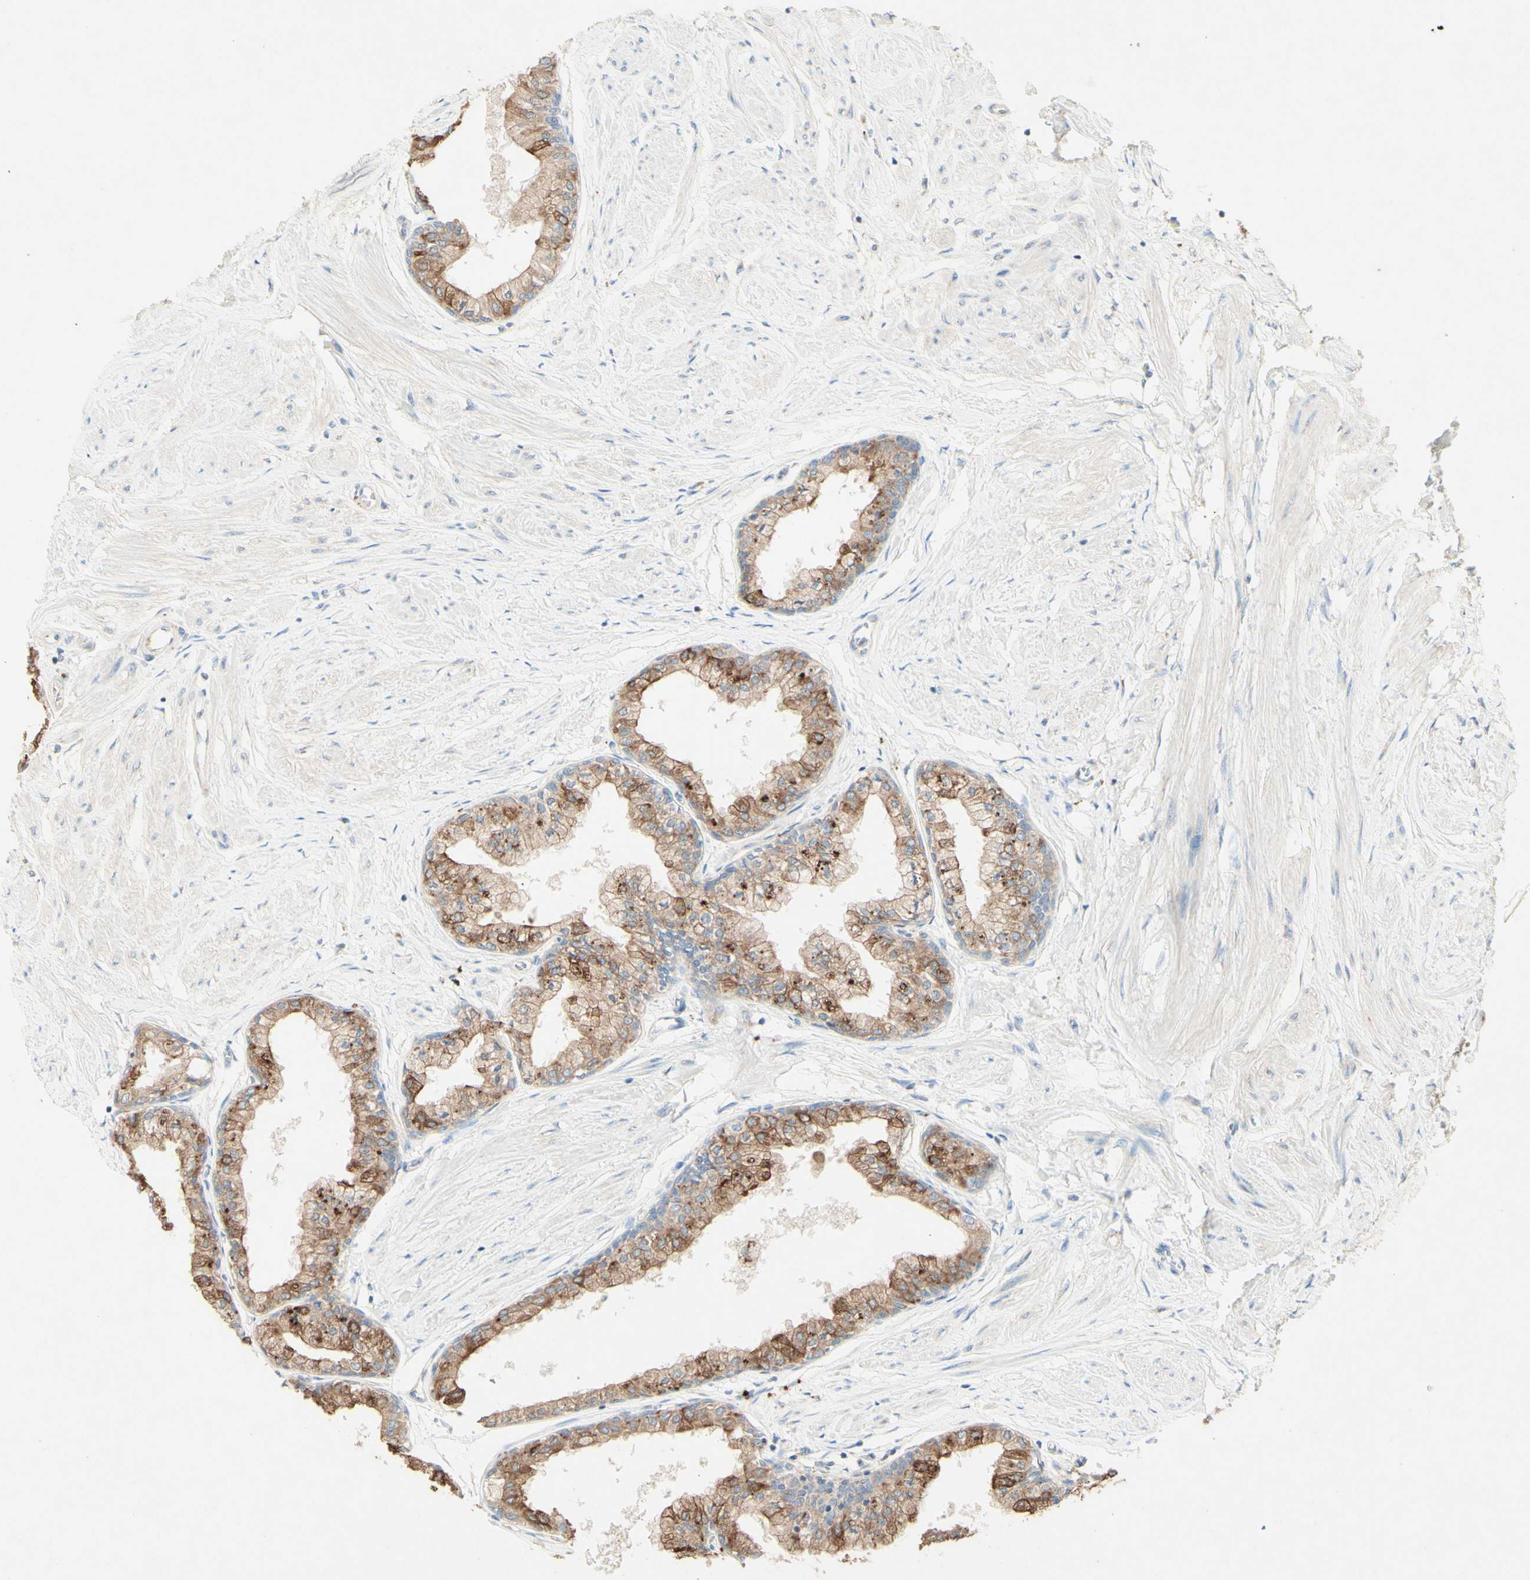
{"staining": {"intensity": "moderate", "quantity": ">75%", "location": "cytoplasmic/membranous"}, "tissue": "prostate", "cell_type": "Glandular cells", "image_type": "normal", "snomed": [{"axis": "morphology", "description": "Normal tissue, NOS"}, {"axis": "topography", "description": "Prostate"}, {"axis": "topography", "description": "Seminal veicle"}], "caption": "A histopathology image showing moderate cytoplasmic/membranous expression in about >75% of glandular cells in normal prostate, as visualized by brown immunohistochemical staining.", "gene": "MTM1", "patient": {"sex": "male", "age": 60}}